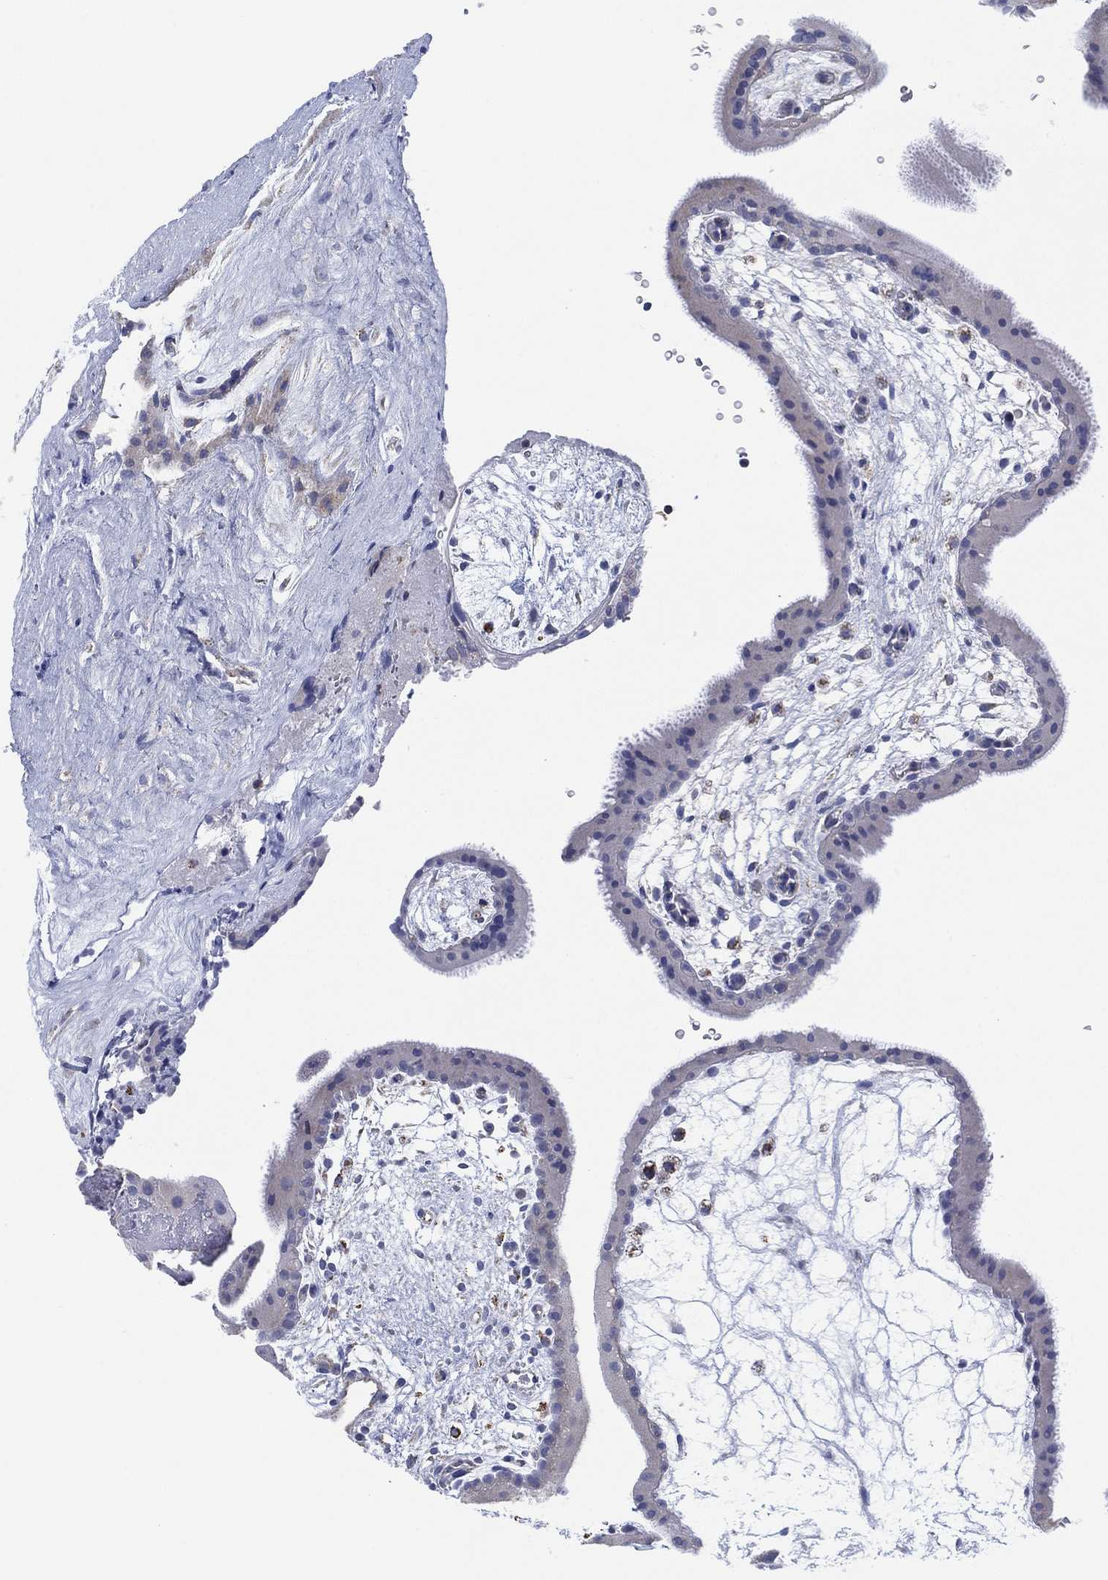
{"staining": {"intensity": "negative", "quantity": "none", "location": "none"}, "tissue": "placenta", "cell_type": "Decidual cells", "image_type": "normal", "snomed": [{"axis": "morphology", "description": "Normal tissue, NOS"}, {"axis": "topography", "description": "Placenta"}], "caption": "Decidual cells show no significant positivity in normal placenta. (DAB (3,3'-diaminobenzidine) IHC visualized using brightfield microscopy, high magnification).", "gene": "CFTR", "patient": {"sex": "female", "age": 19}}